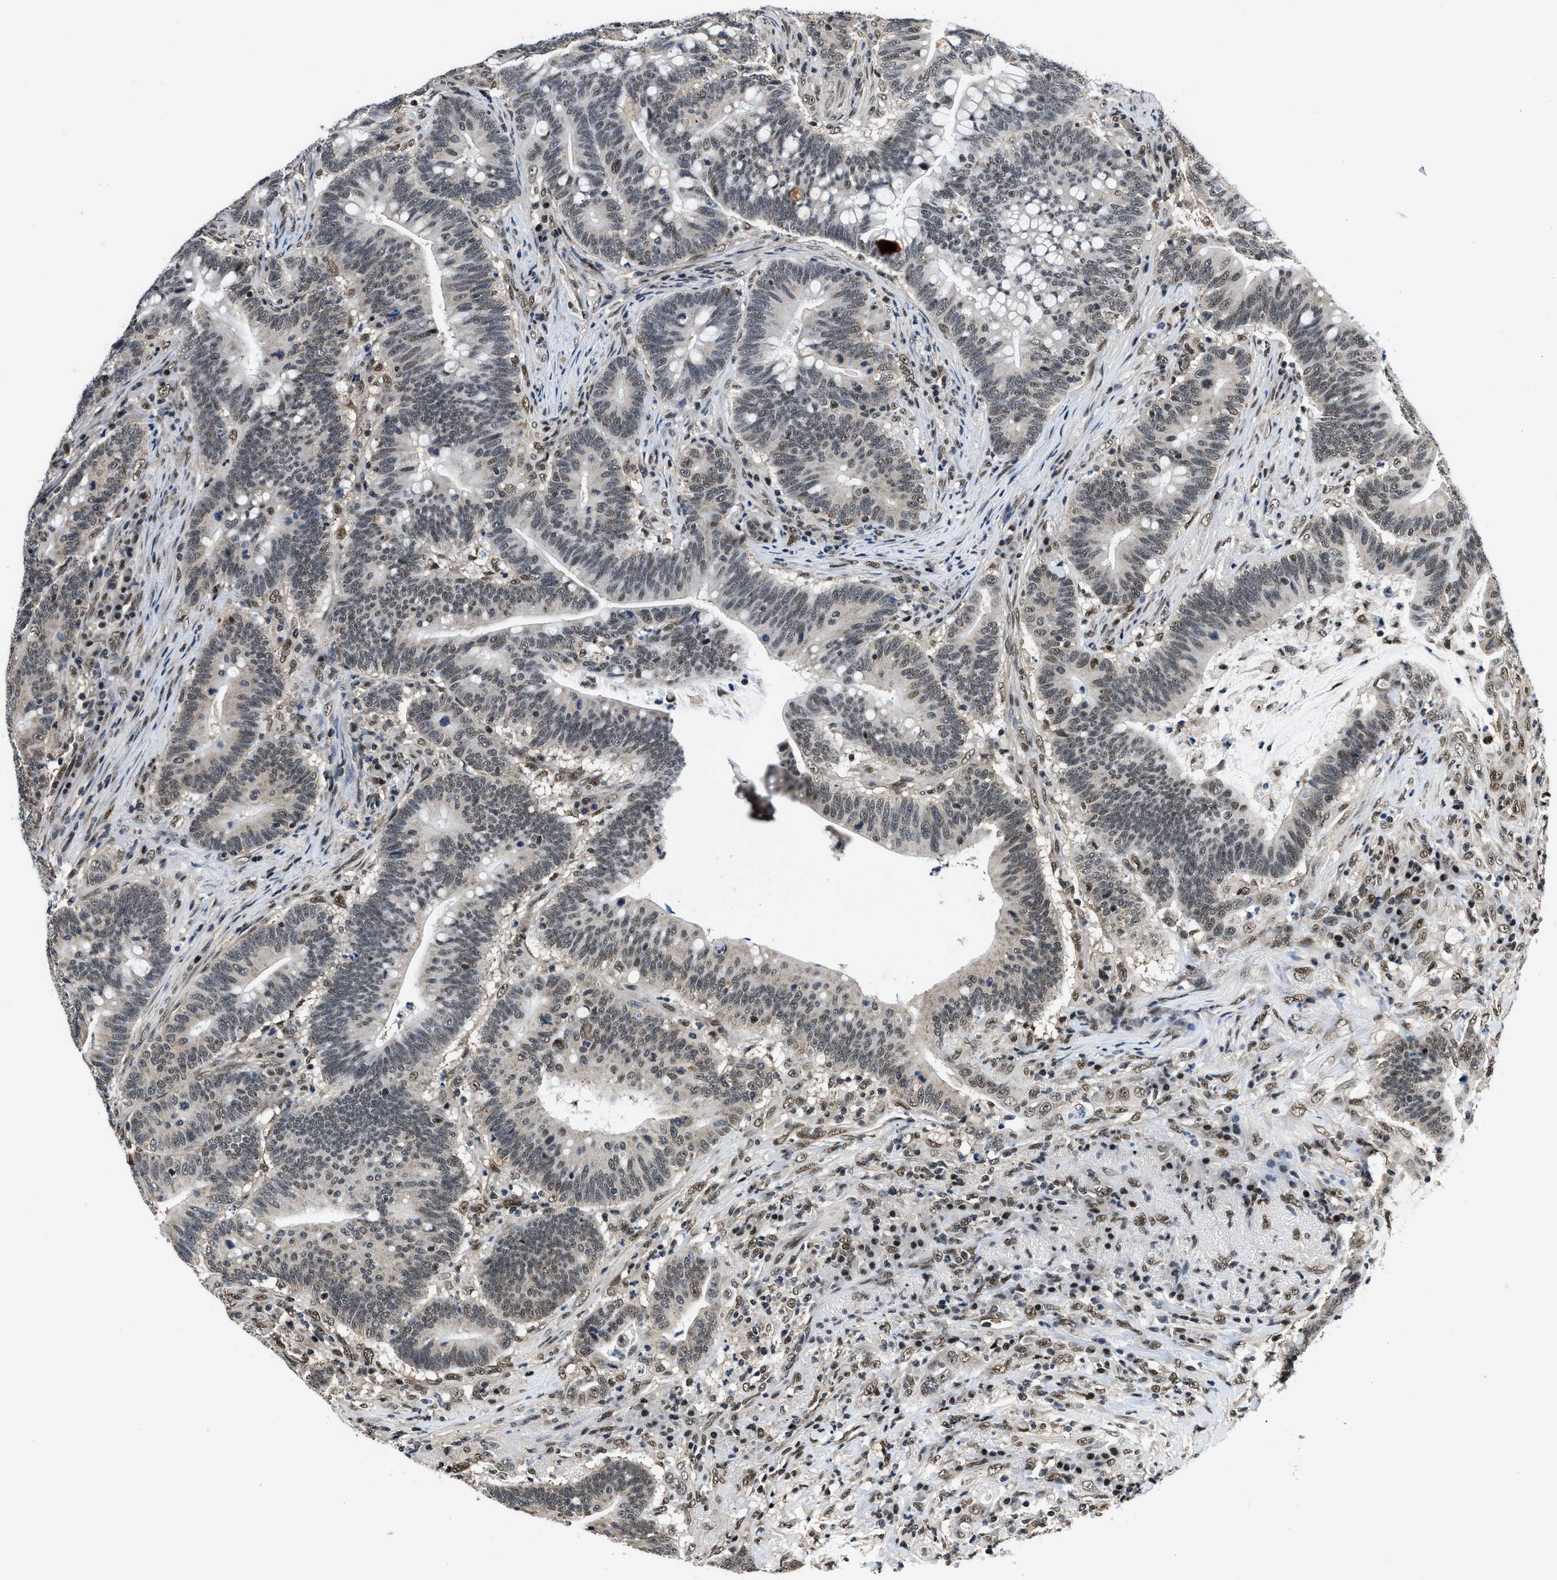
{"staining": {"intensity": "moderate", "quantity": "25%-75%", "location": "nuclear"}, "tissue": "colorectal cancer", "cell_type": "Tumor cells", "image_type": "cancer", "snomed": [{"axis": "morphology", "description": "Normal tissue, NOS"}, {"axis": "morphology", "description": "Adenocarcinoma, NOS"}, {"axis": "topography", "description": "Colon"}], "caption": "Protein analysis of colorectal cancer (adenocarcinoma) tissue reveals moderate nuclear positivity in approximately 25%-75% of tumor cells.", "gene": "HNRNPH2", "patient": {"sex": "female", "age": 66}}